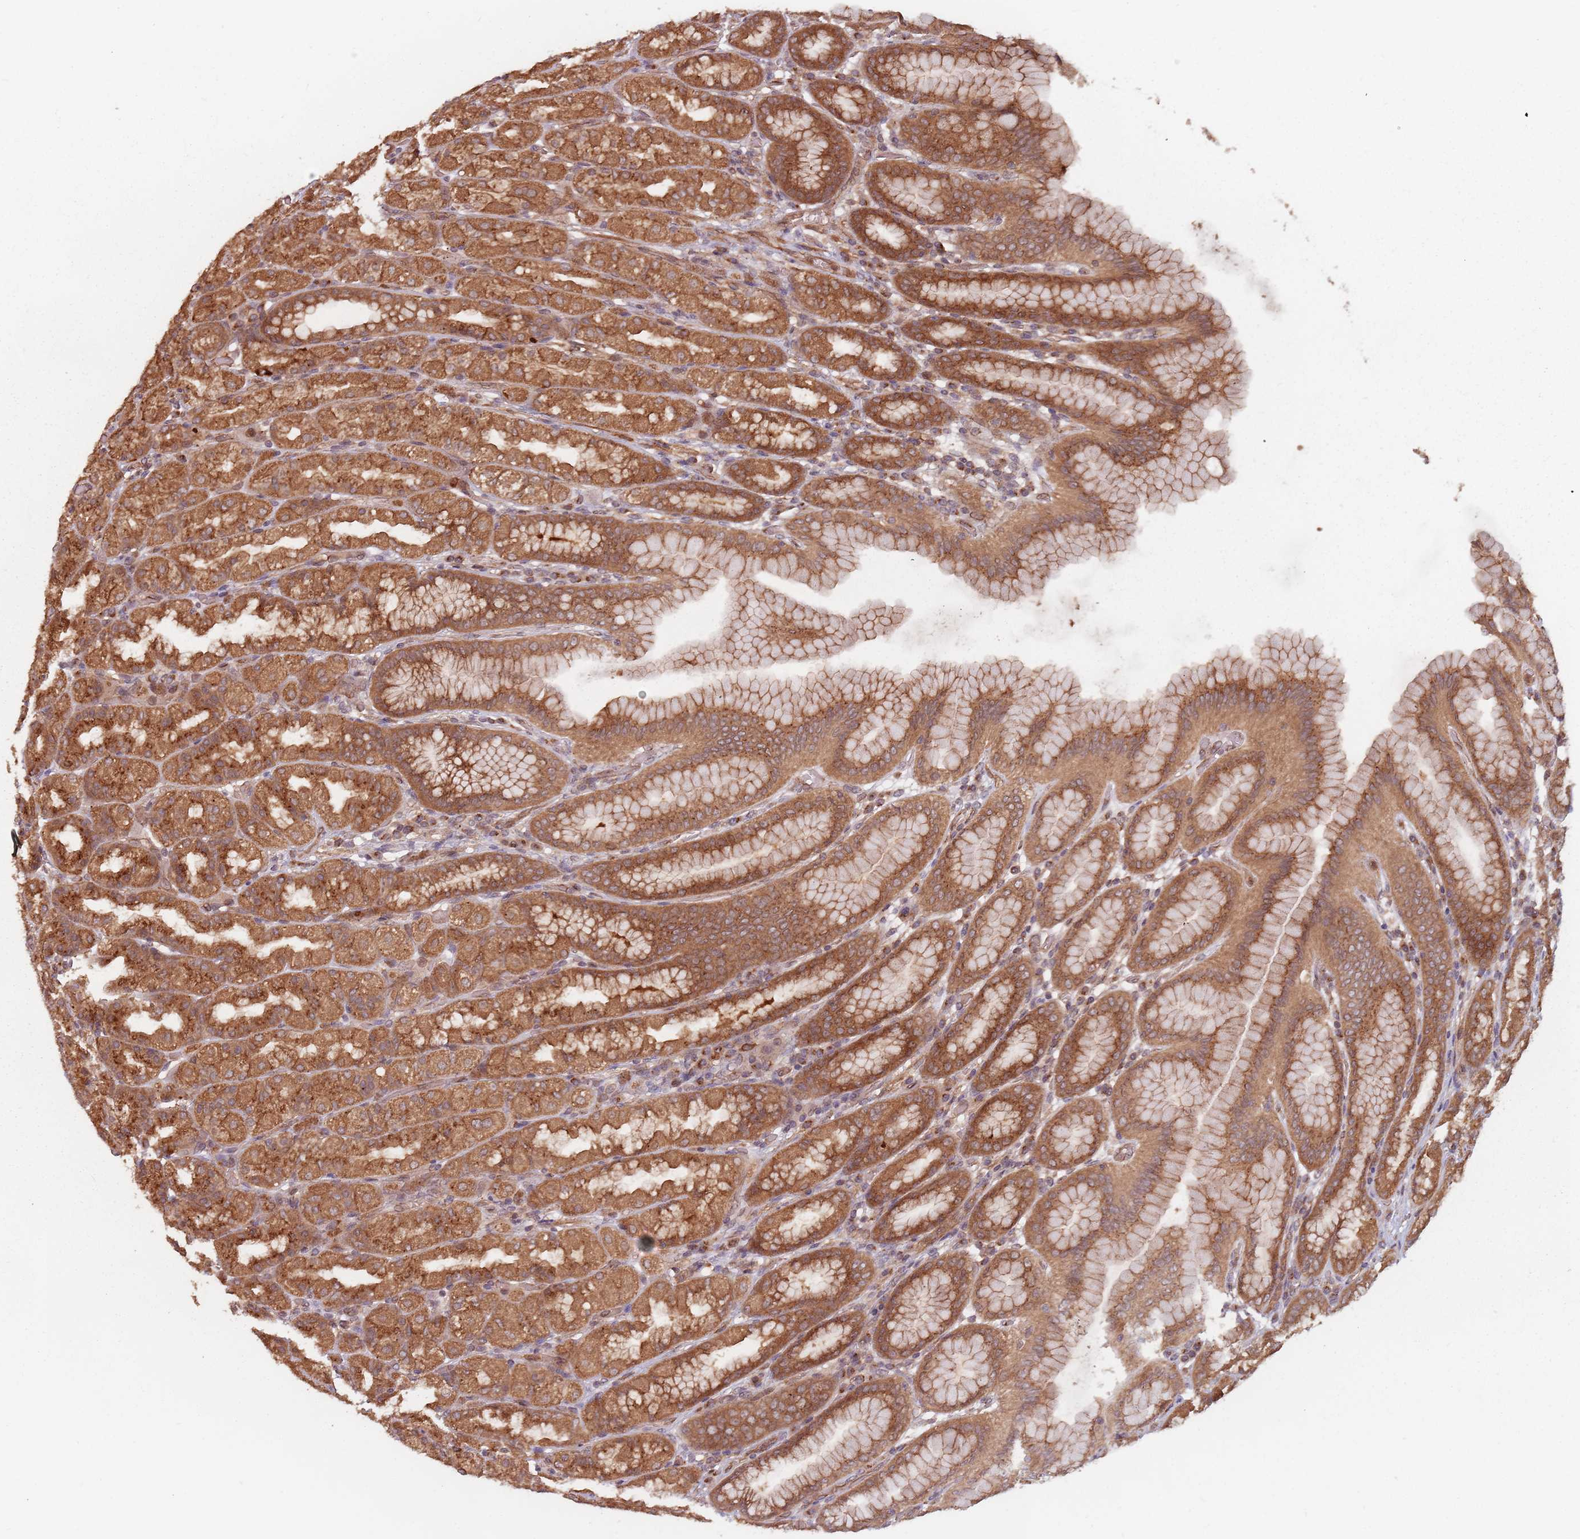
{"staining": {"intensity": "strong", "quantity": ">75%", "location": "cytoplasmic/membranous"}, "tissue": "stomach", "cell_type": "Glandular cells", "image_type": "normal", "snomed": [{"axis": "morphology", "description": "Normal tissue, NOS"}, {"axis": "topography", "description": "Stomach, upper"}], "caption": "Immunohistochemistry (IHC) of unremarkable stomach reveals high levels of strong cytoplasmic/membranous positivity in about >75% of glandular cells. Immunohistochemistry (IHC) stains the protein in brown and the nuclei are stained blue.", "gene": "C3orf14", "patient": {"sex": "male", "age": 68}}